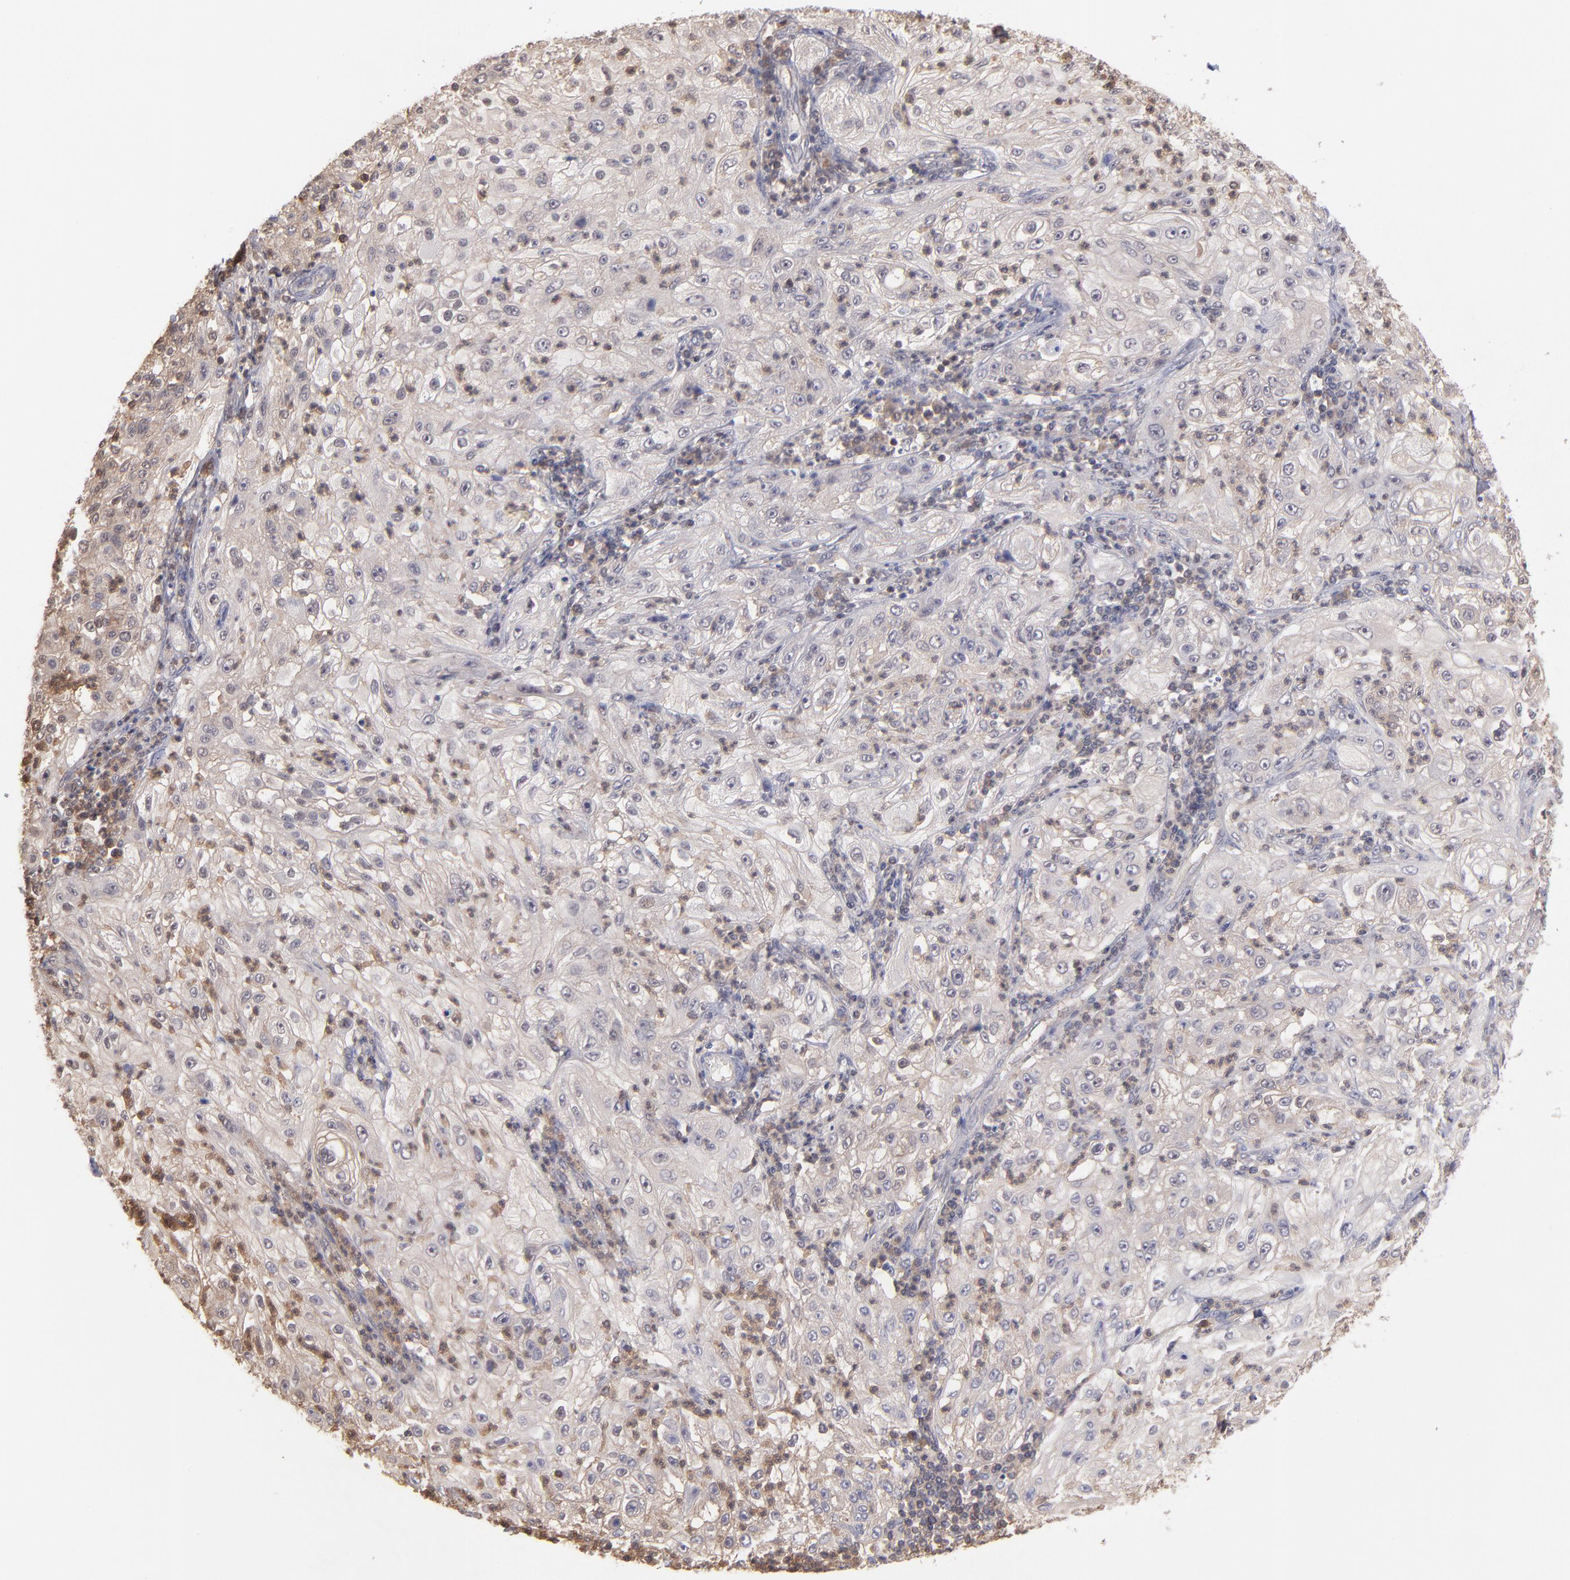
{"staining": {"intensity": "weak", "quantity": "<25%", "location": "cytoplasmic/membranous"}, "tissue": "lung cancer", "cell_type": "Tumor cells", "image_type": "cancer", "snomed": [{"axis": "morphology", "description": "Inflammation, NOS"}, {"axis": "morphology", "description": "Squamous cell carcinoma, NOS"}, {"axis": "topography", "description": "Lymph node"}, {"axis": "topography", "description": "Soft tissue"}, {"axis": "topography", "description": "Lung"}], "caption": "An immunohistochemistry image of lung cancer (squamous cell carcinoma) is shown. There is no staining in tumor cells of lung cancer (squamous cell carcinoma). The staining was performed using DAB (3,3'-diaminobenzidine) to visualize the protein expression in brown, while the nuclei were stained in blue with hematoxylin (Magnification: 20x).", "gene": "MAP2K2", "patient": {"sex": "male", "age": 66}}